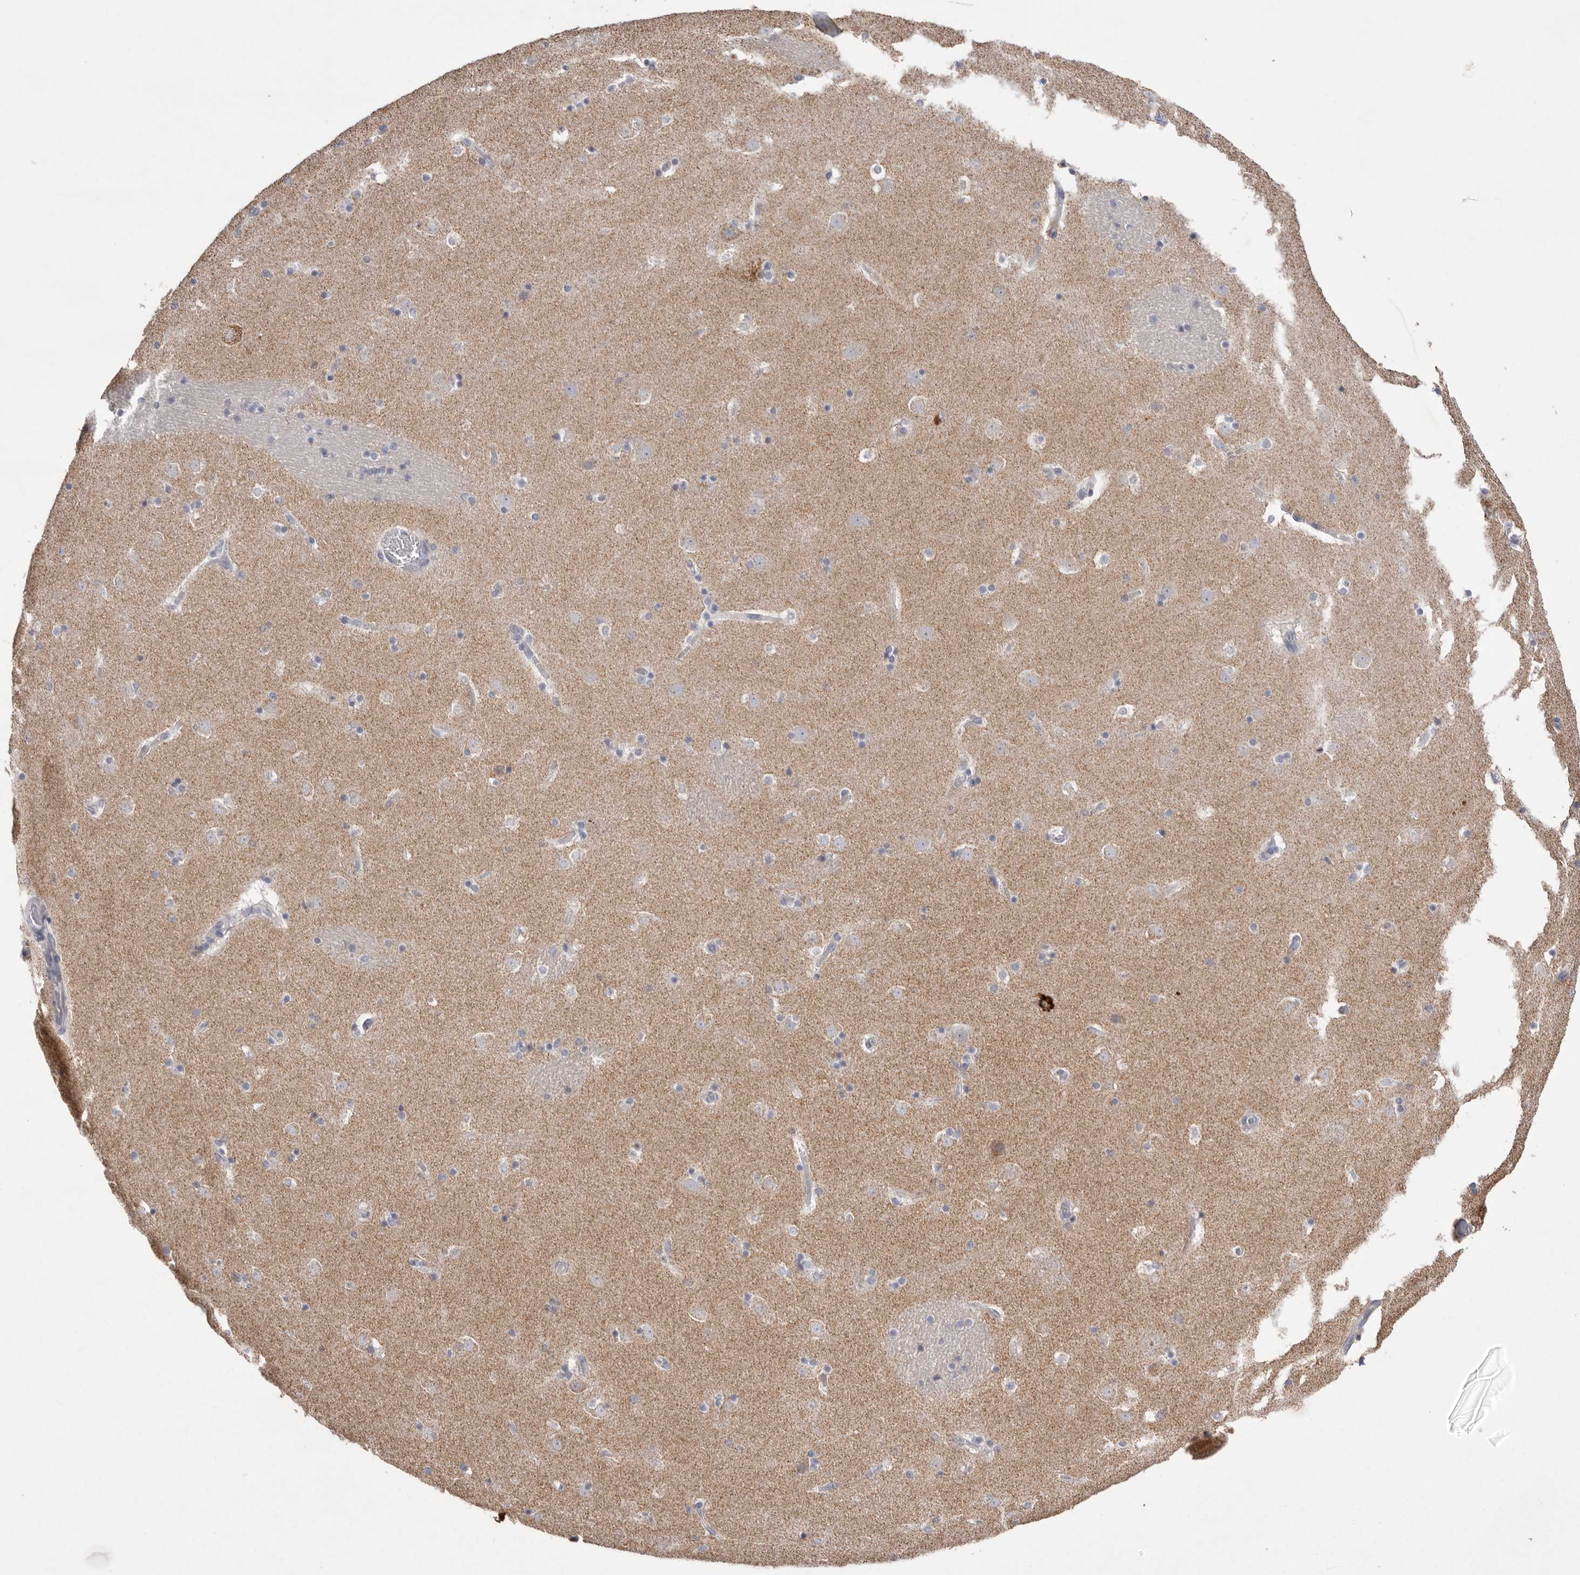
{"staining": {"intensity": "weak", "quantity": "<25%", "location": "cytoplasmic/membranous"}, "tissue": "caudate", "cell_type": "Glial cells", "image_type": "normal", "snomed": [{"axis": "morphology", "description": "Normal tissue, NOS"}, {"axis": "topography", "description": "Lateral ventricle wall"}], "caption": "This is a photomicrograph of IHC staining of normal caudate, which shows no staining in glial cells.", "gene": "VDAC3", "patient": {"sex": "male", "age": 45}}